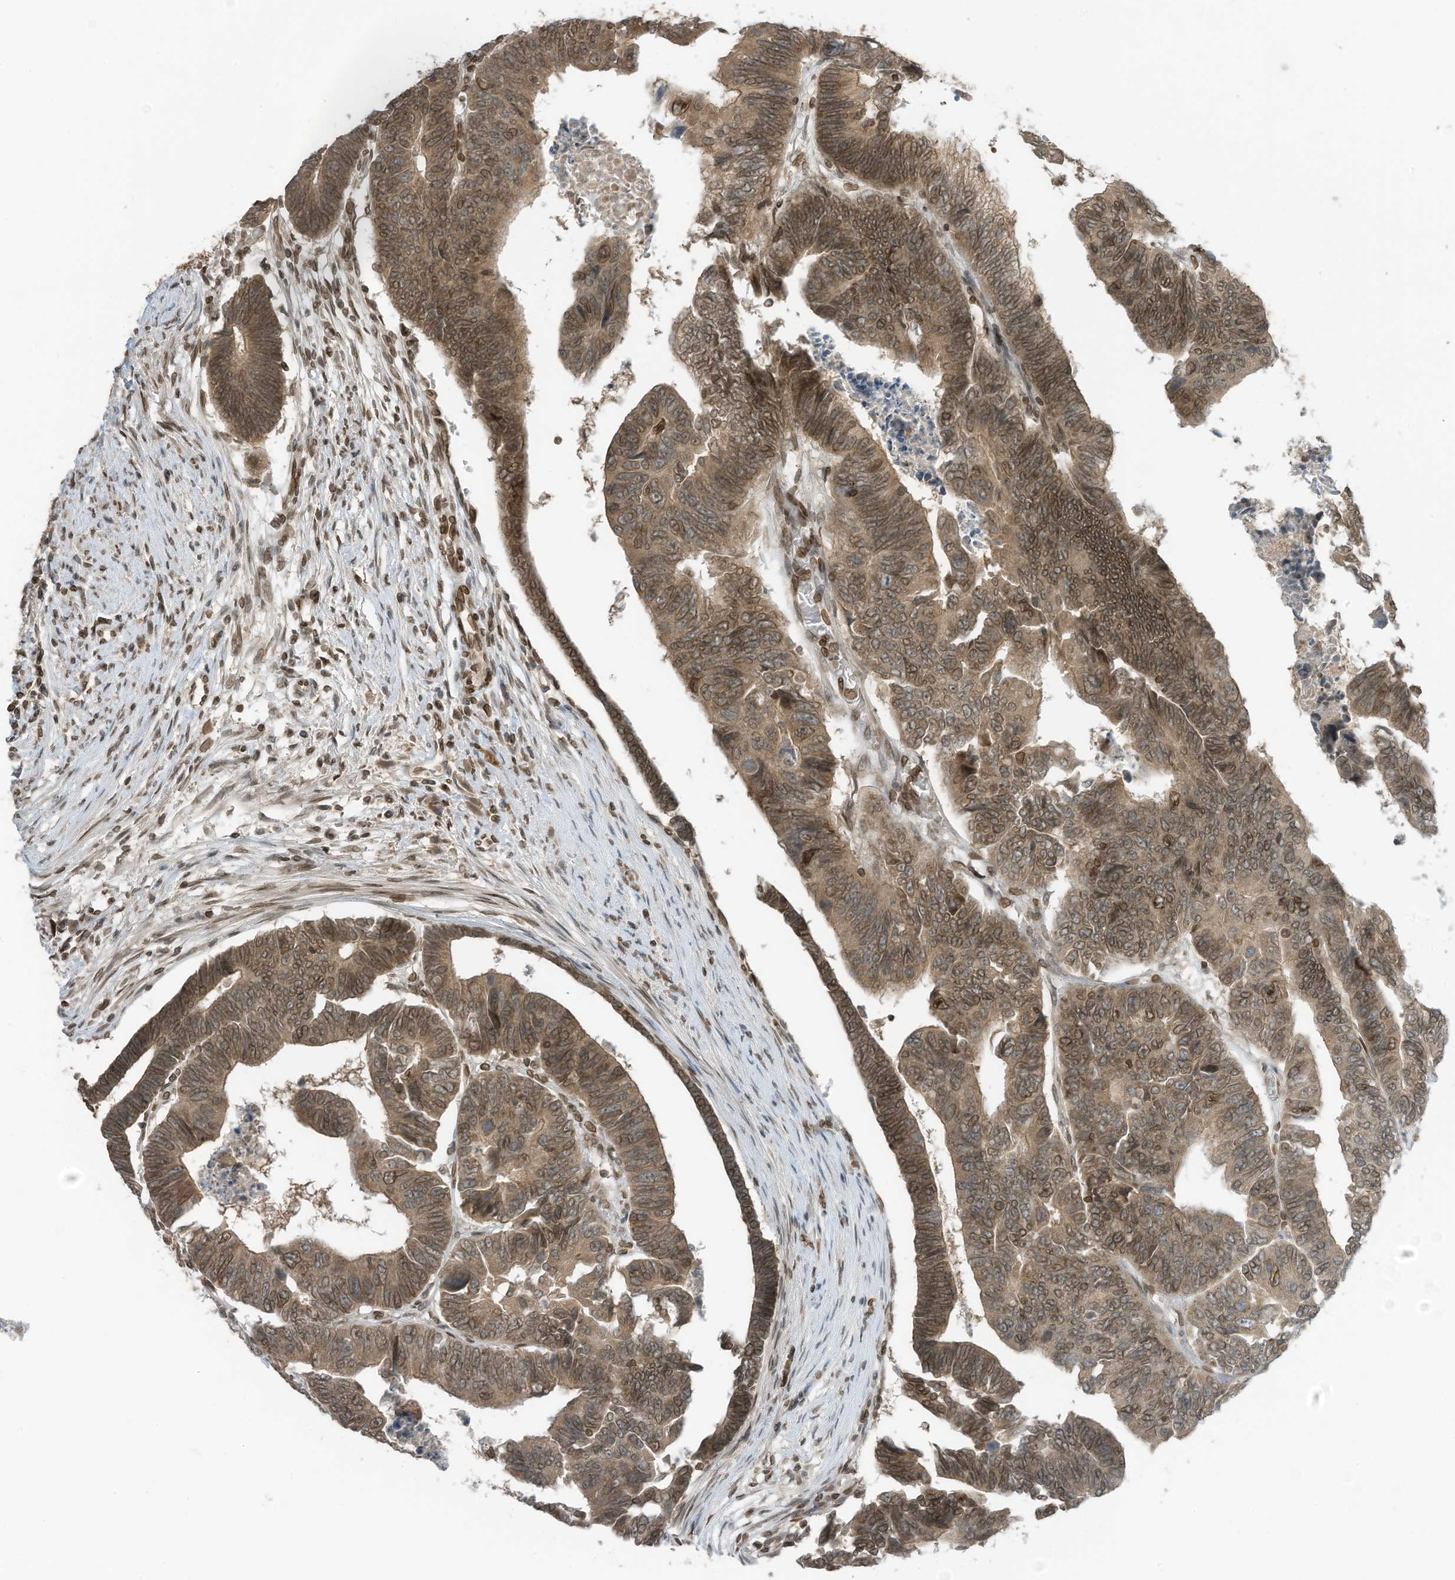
{"staining": {"intensity": "moderate", "quantity": ">75%", "location": "cytoplasmic/membranous,nuclear"}, "tissue": "colorectal cancer", "cell_type": "Tumor cells", "image_type": "cancer", "snomed": [{"axis": "morphology", "description": "Adenocarcinoma, NOS"}, {"axis": "topography", "description": "Rectum"}], "caption": "Protein staining demonstrates moderate cytoplasmic/membranous and nuclear staining in about >75% of tumor cells in colorectal cancer.", "gene": "RABL3", "patient": {"sex": "female", "age": 65}}